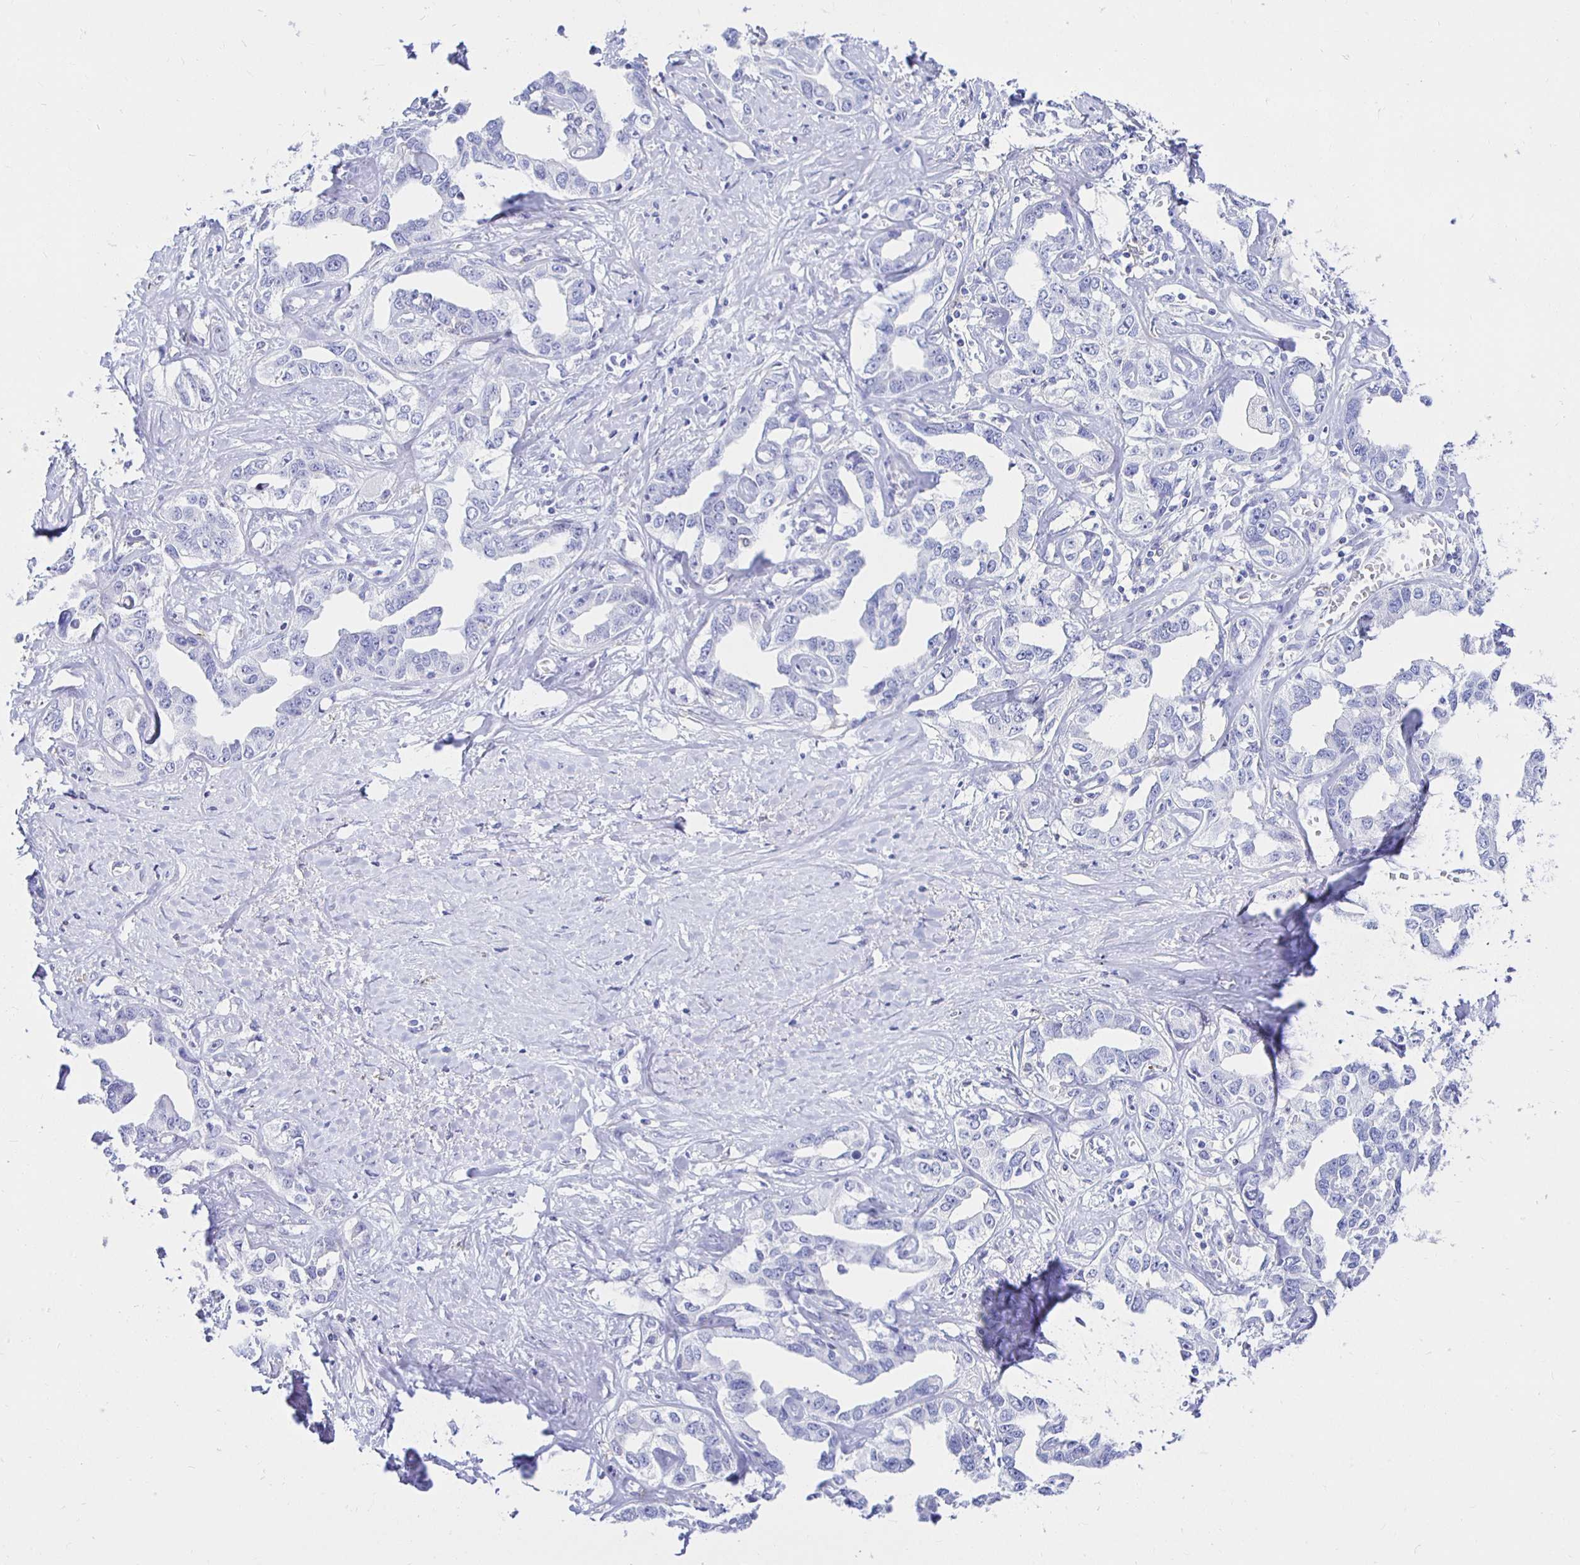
{"staining": {"intensity": "negative", "quantity": "none", "location": "none"}, "tissue": "liver cancer", "cell_type": "Tumor cells", "image_type": "cancer", "snomed": [{"axis": "morphology", "description": "Cholangiocarcinoma"}, {"axis": "topography", "description": "Liver"}], "caption": "An immunohistochemistry (IHC) histopathology image of liver cholangiocarcinoma is shown. There is no staining in tumor cells of liver cholangiocarcinoma. (Brightfield microscopy of DAB (3,3'-diaminobenzidine) immunohistochemistry (IHC) at high magnification).", "gene": "UMOD", "patient": {"sex": "male", "age": 59}}